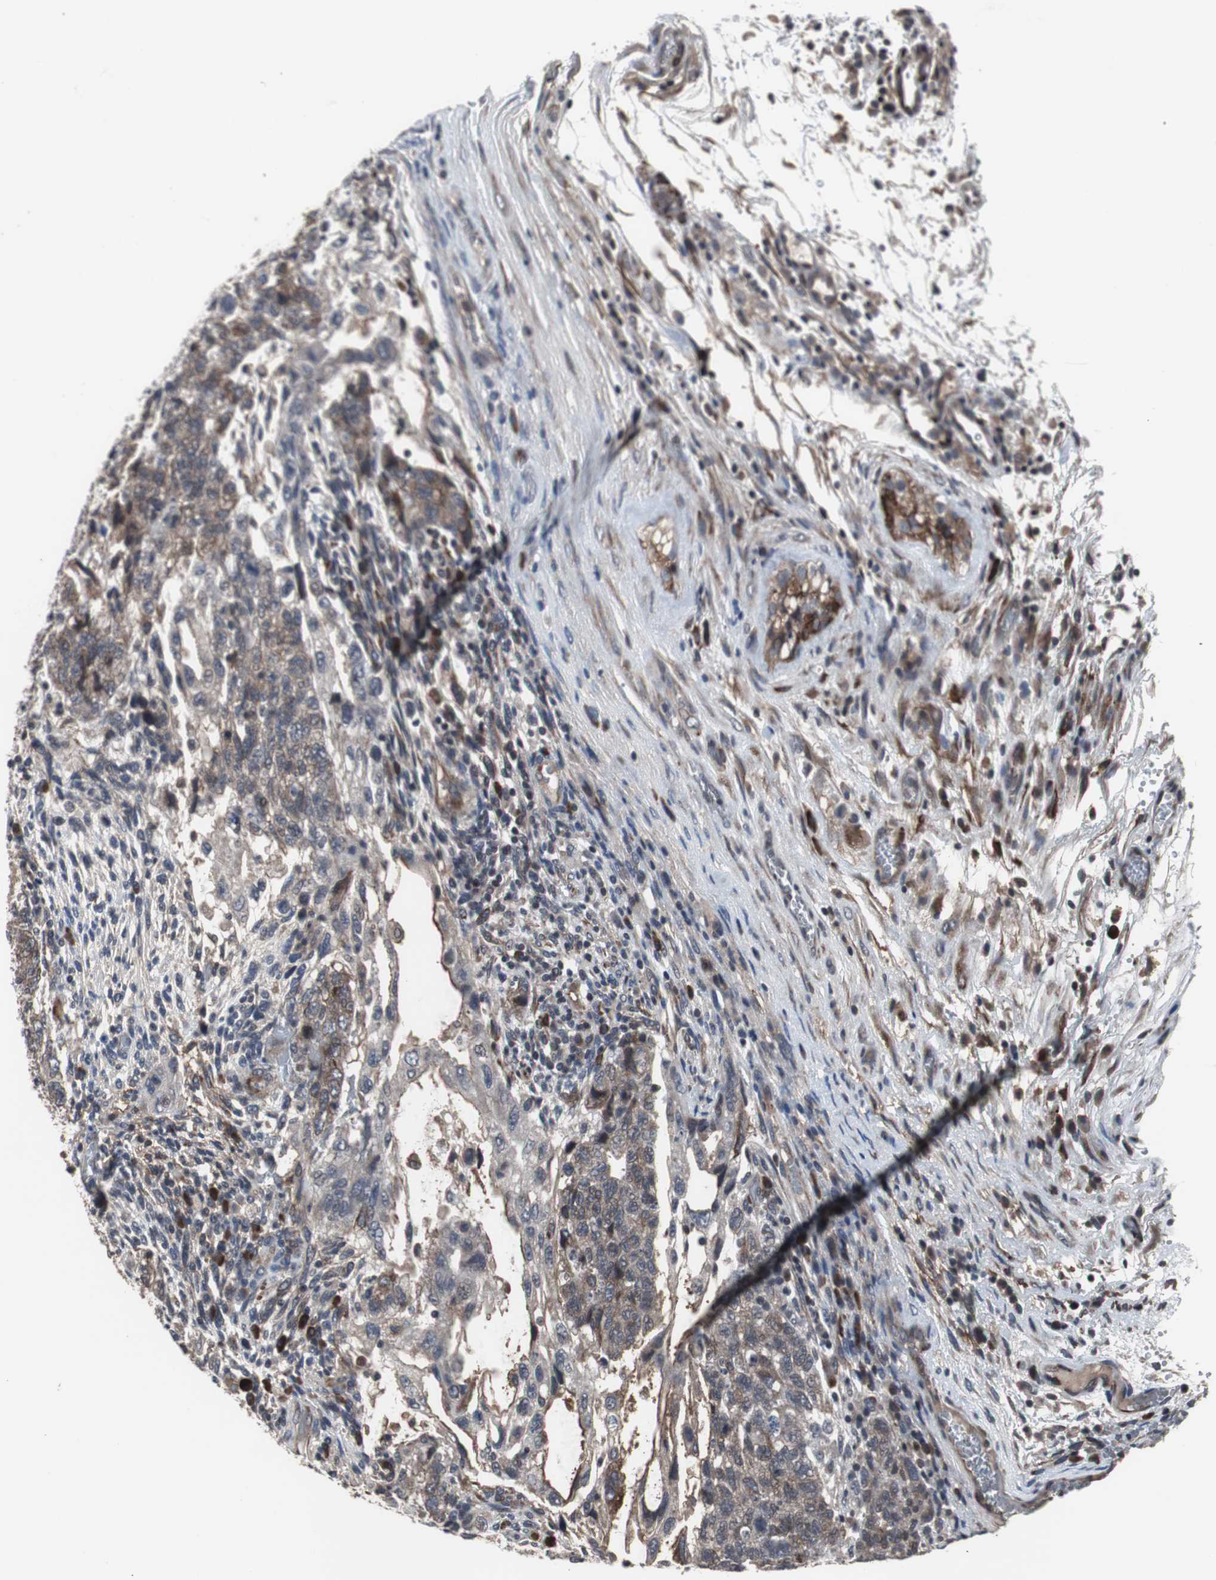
{"staining": {"intensity": "weak", "quantity": ">75%", "location": "cytoplasmic/membranous"}, "tissue": "testis cancer", "cell_type": "Tumor cells", "image_type": "cancer", "snomed": [{"axis": "morphology", "description": "Normal tissue, NOS"}, {"axis": "morphology", "description": "Carcinoma, Embryonal, NOS"}, {"axis": "topography", "description": "Testis"}], "caption": "Testis cancer (embryonal carcinoma) stained with DAB (3,3'-diaminobenzidine) immunohistochemistry reveals low levels of weak cytoplasmic/membranous expression in about >75% of tumor cells. (Brightfield microscopy of DAB IHC at high magnification).", "gene": "CRADD", "patient": {"sex": "male", "age": 36}}